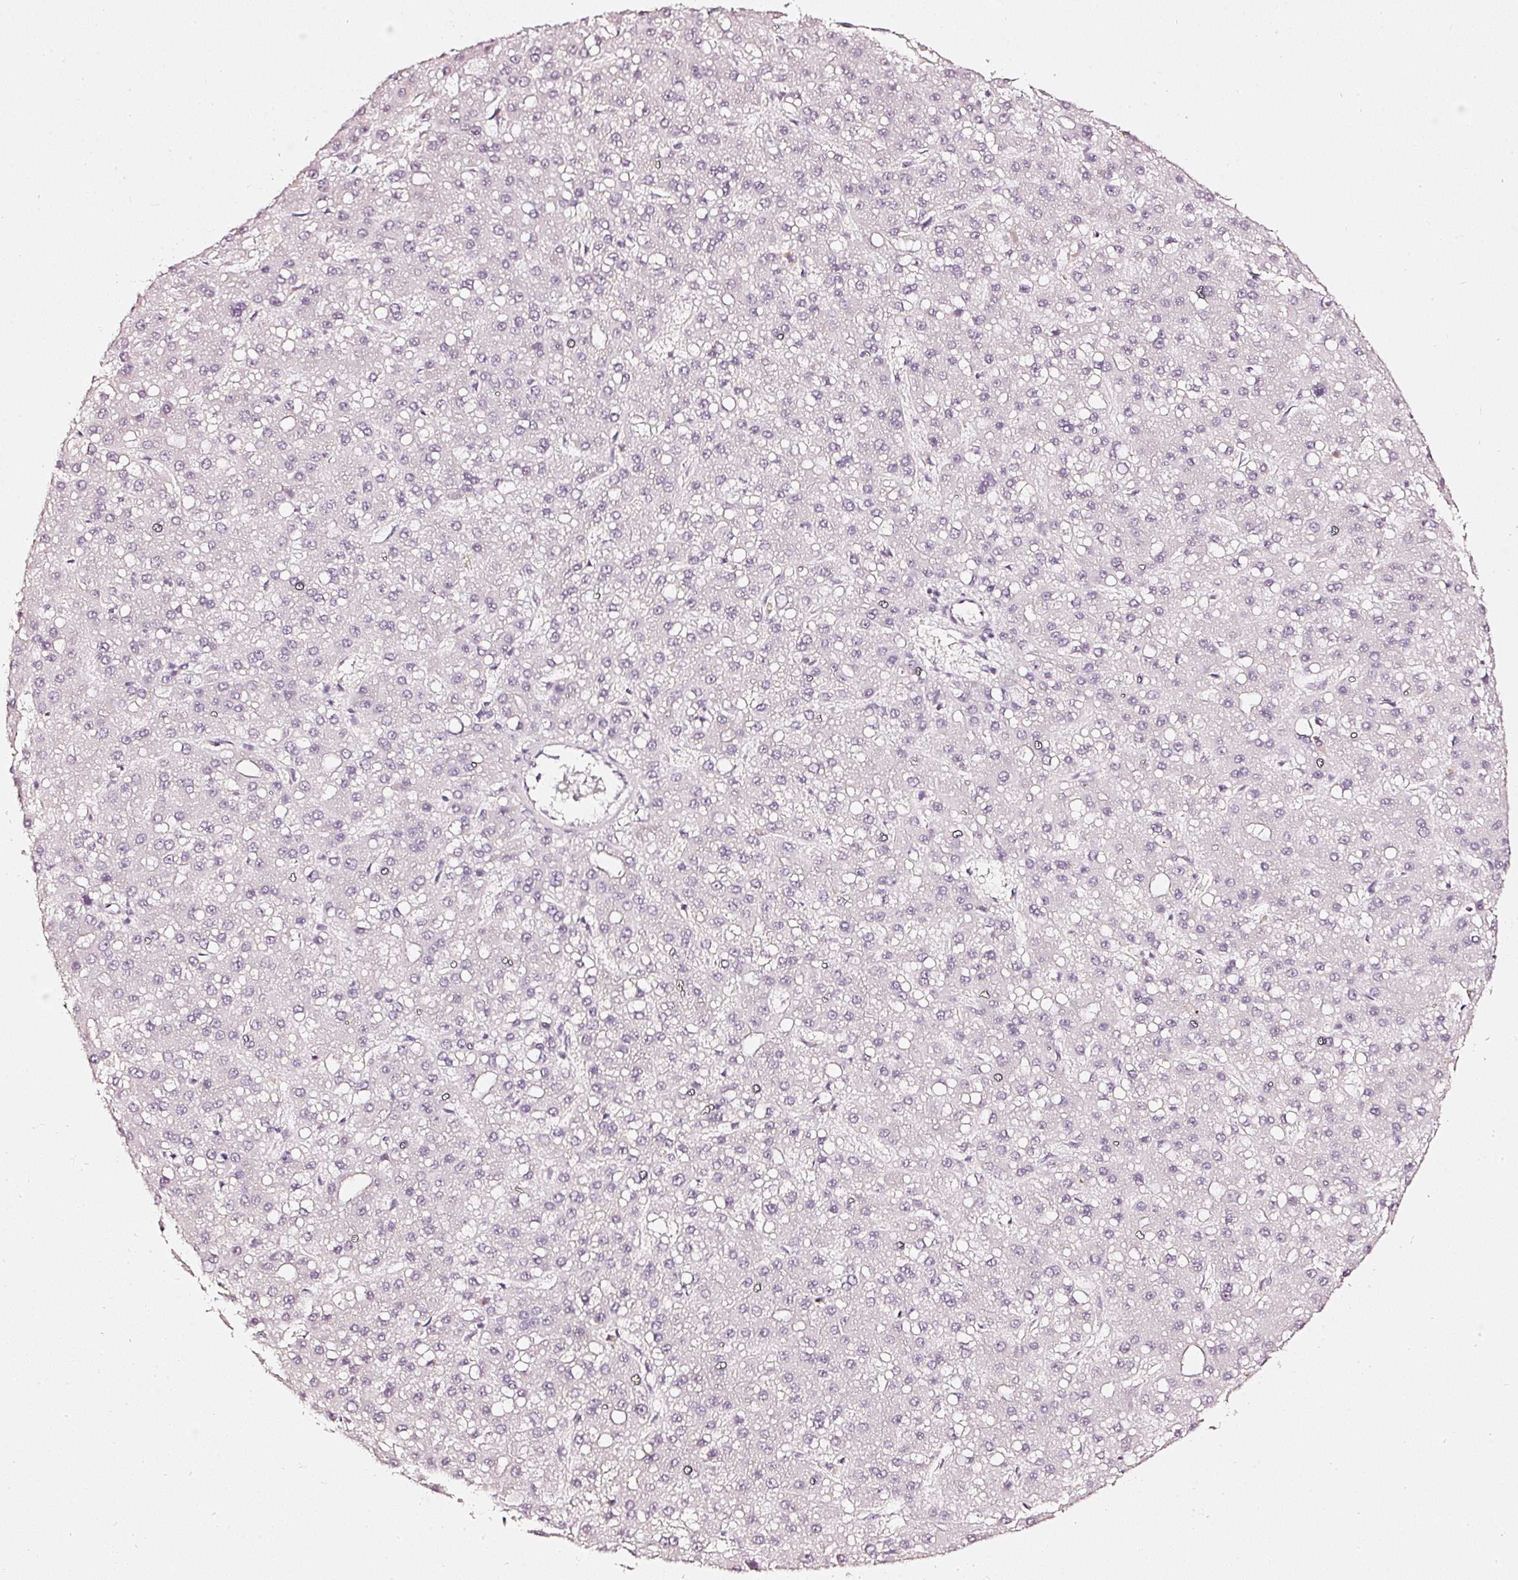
{"staining": {"intensity": "negative", "quantity": "none", "location": "none"}, "tissue": "liver cancer", "cell_type": "Tumor cells", "image_type": "cancer", "snomed": [{"axis": "morphology", "description": "Carcinoma, Hepatocellular, NOS"}, {"axis": "topography", "description": "Liver"}], "caption": "A high-resolution histopathology image shows immunohistochemistry (IHC) staining of liver cancer (hepatocellular carcinoma), which reveals no significant expression in tumor cells.", "gene": "CNP", "patient": {"sex": "male", "age": 67}}